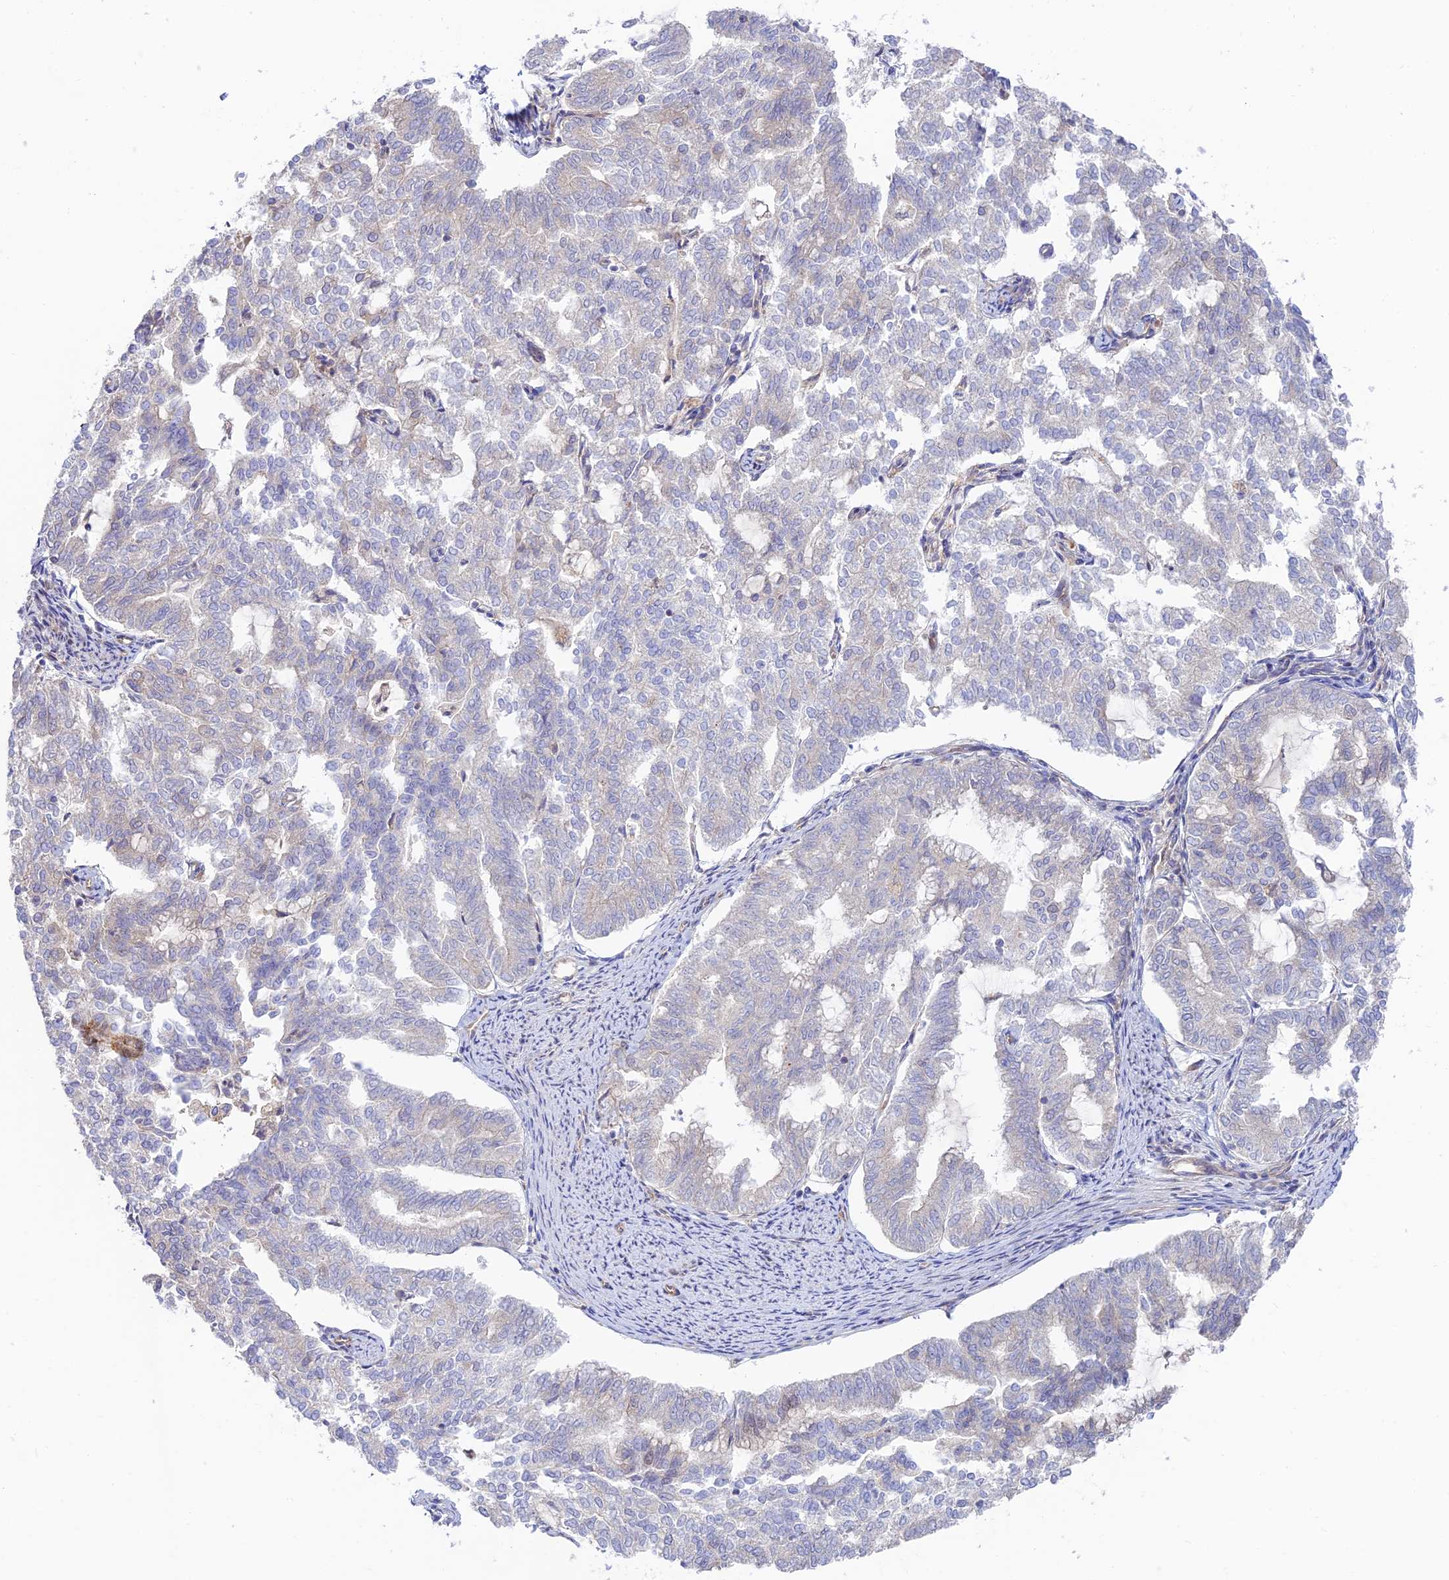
{"staining": {"intensity": "negative", "quantity": "none", "location": "none"}, "tissue": "endometrial cancer", "cell_type": "Tumor cells", "image_type": "cancer", "snomed": [{"axis": "morphology", "description": "Adenocarcinoma, NOS"}, {"axis": "topography", "description": "Endometrium"}], "caption": "This histopathology image is of endometrial cancer stained with immunohistochemistry to label a protein in brown with the nuclei are counter-stained blue. There is no positivity in tumor cells.", "gene": "KCNAB1", "patient": {"sex": "female", "age": 79}}